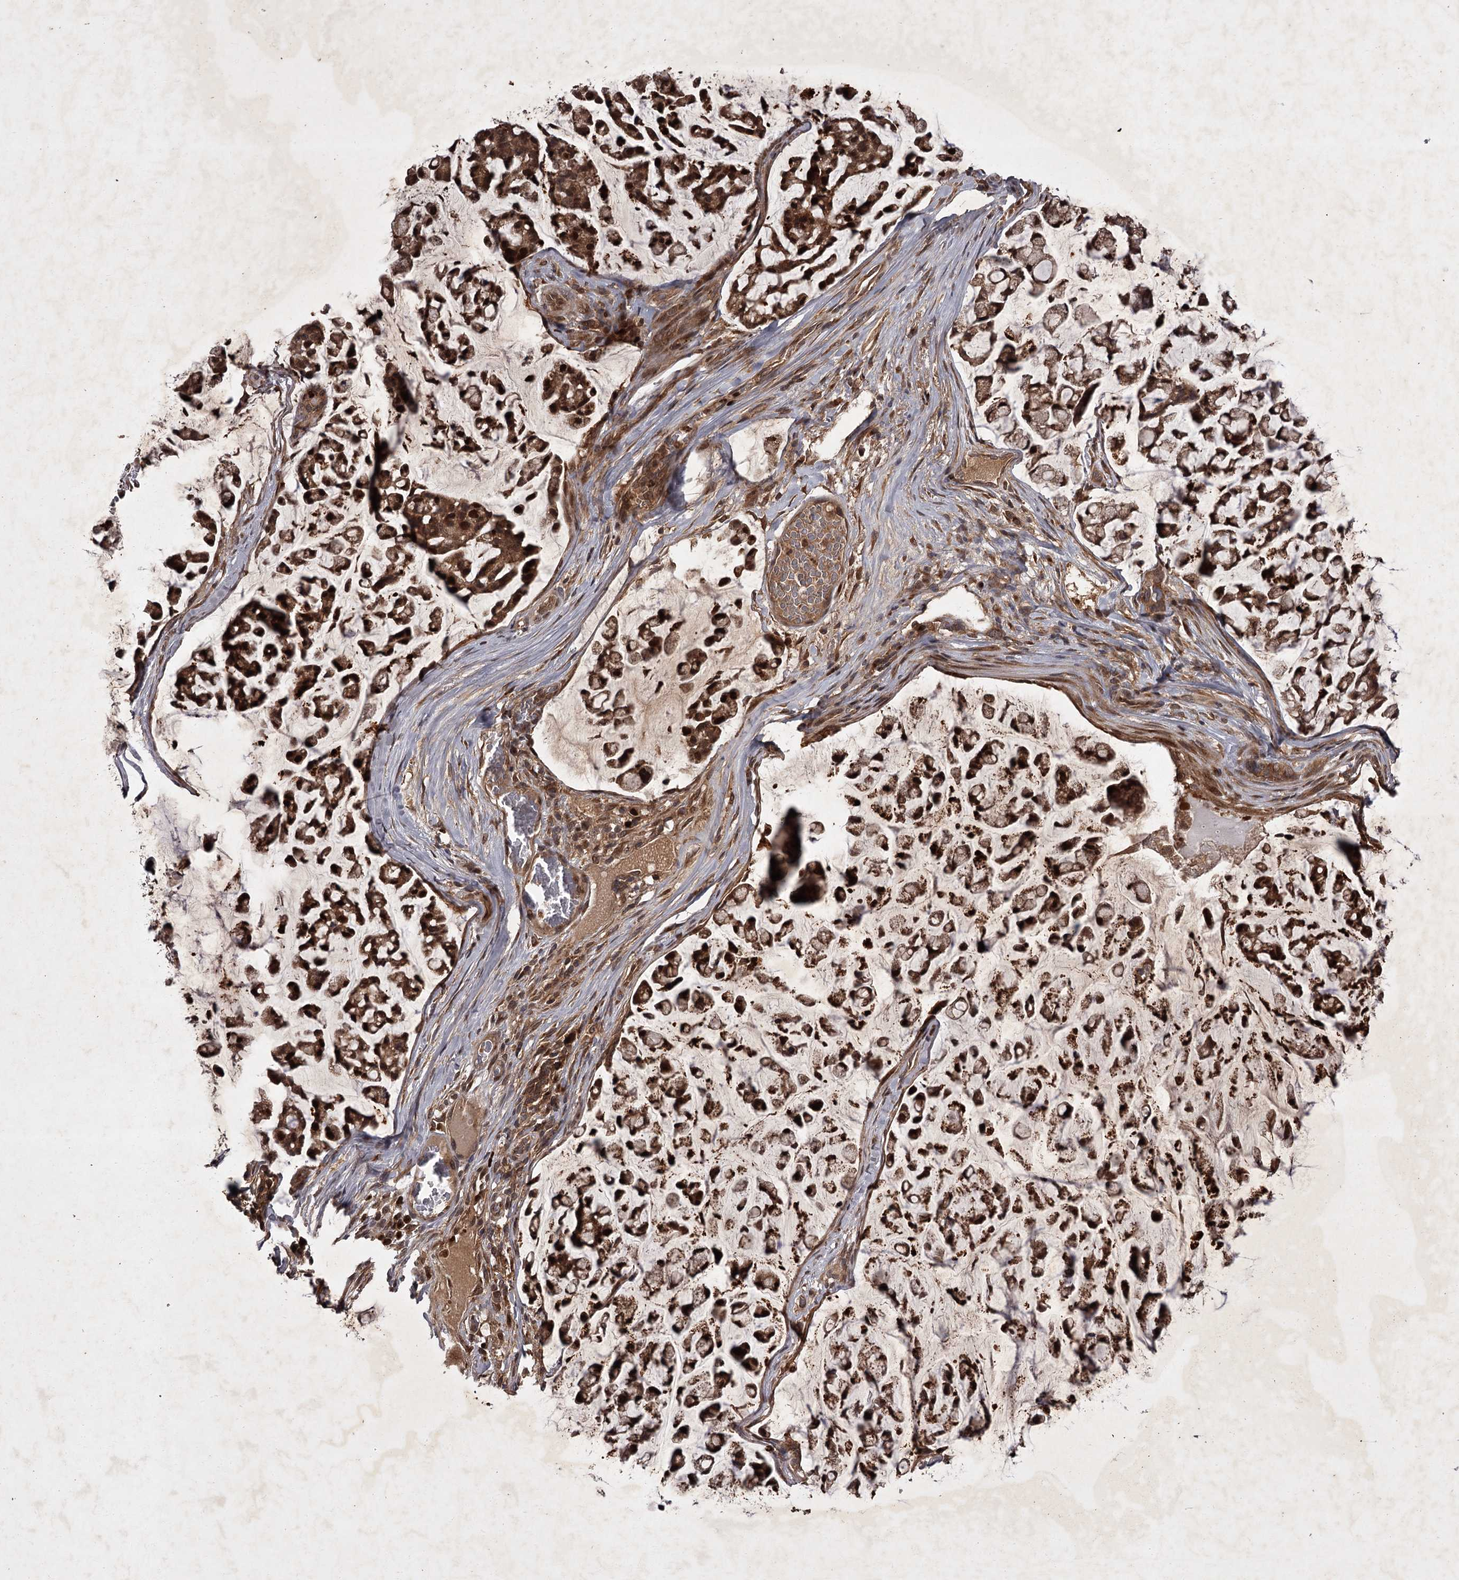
{"staining": {"intensity": "strong", "quantity": ">75%", "location": "cytoplasmic/membranous"}, "tissue": "stomach cancer", "cell_type": "Tumor cells", "image_type": "cancer", "snomed": [{"axis": "morphology", "description": "Adenocarcinoma, NOS"}, {"axis": "topography", "description": "Stomach, lower"}], "caption": "A histopathology image showing strong cytoplasmic/membranous expression in about >75% of tumor cells in stomach adenocarcinoma, as visualized by brown immunohistochemical staining.", "gene": "TBC1D23", "patient": {"sex": "male", "age": 67}}